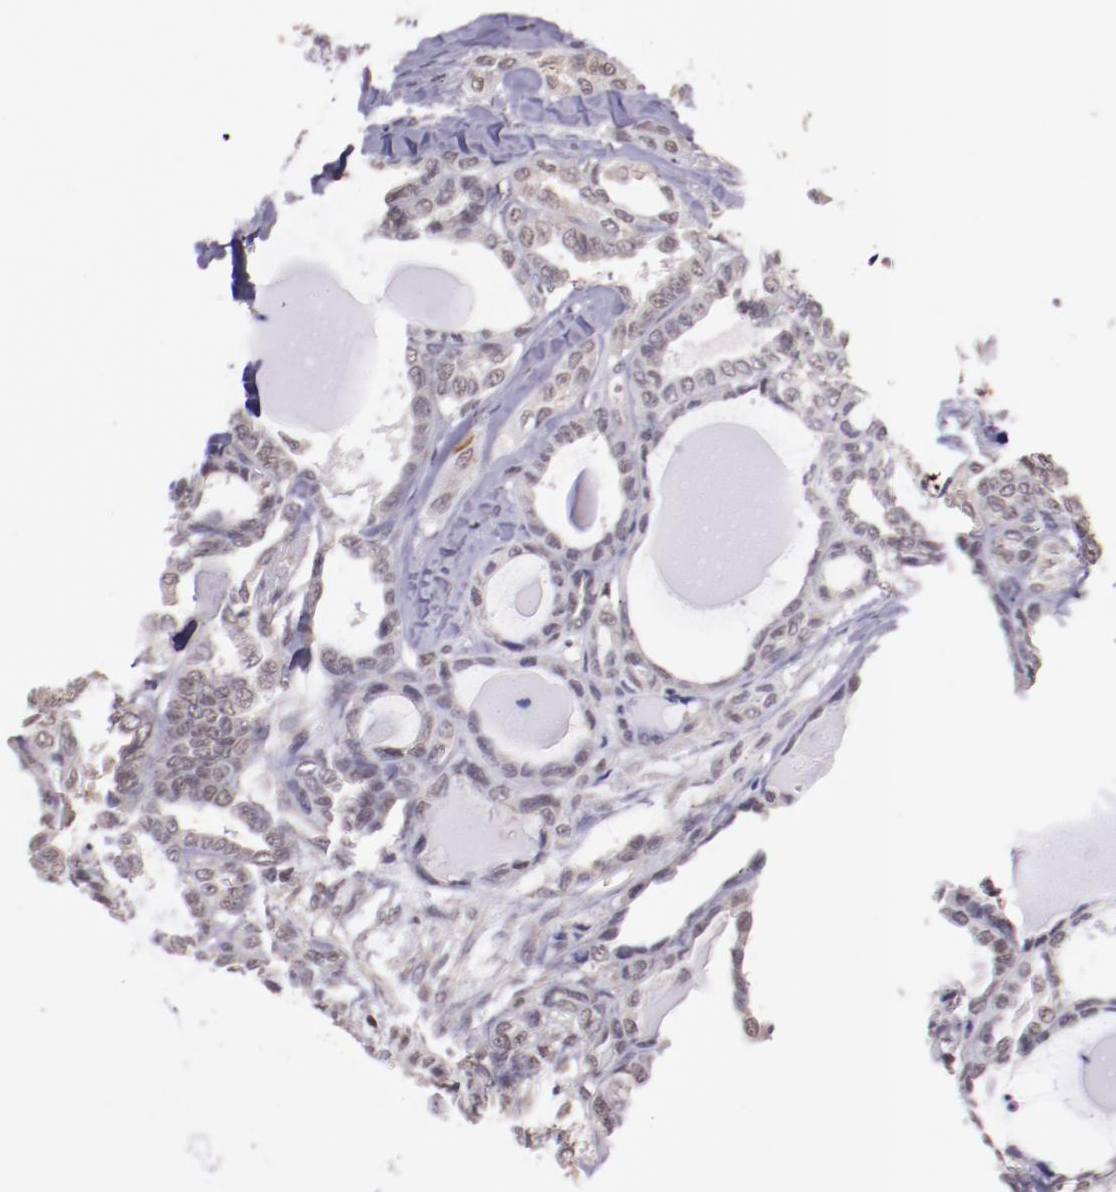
{"staining": {"intensity": "weak", "quantity": "25%-75%", "location": "cytoplasmic/membranous,nuclear"}, "tissue": "thyroid cancer", "cell_type": "Tumor cells", "image_type": "cancer", "snomed": [{"axis": "morphology", "description": "Carcinoma, NOS"}, {"axis": "topography", "description": "Thyroid gland"}], "caption": "This is an image of IHC staining of thyroid carcinoma, which shows weak expression in the cytoplasmic/membranous and nuclear of tumor cells.", "gene": "ELF1", "patient": {"sex": "female", "age": 91}}